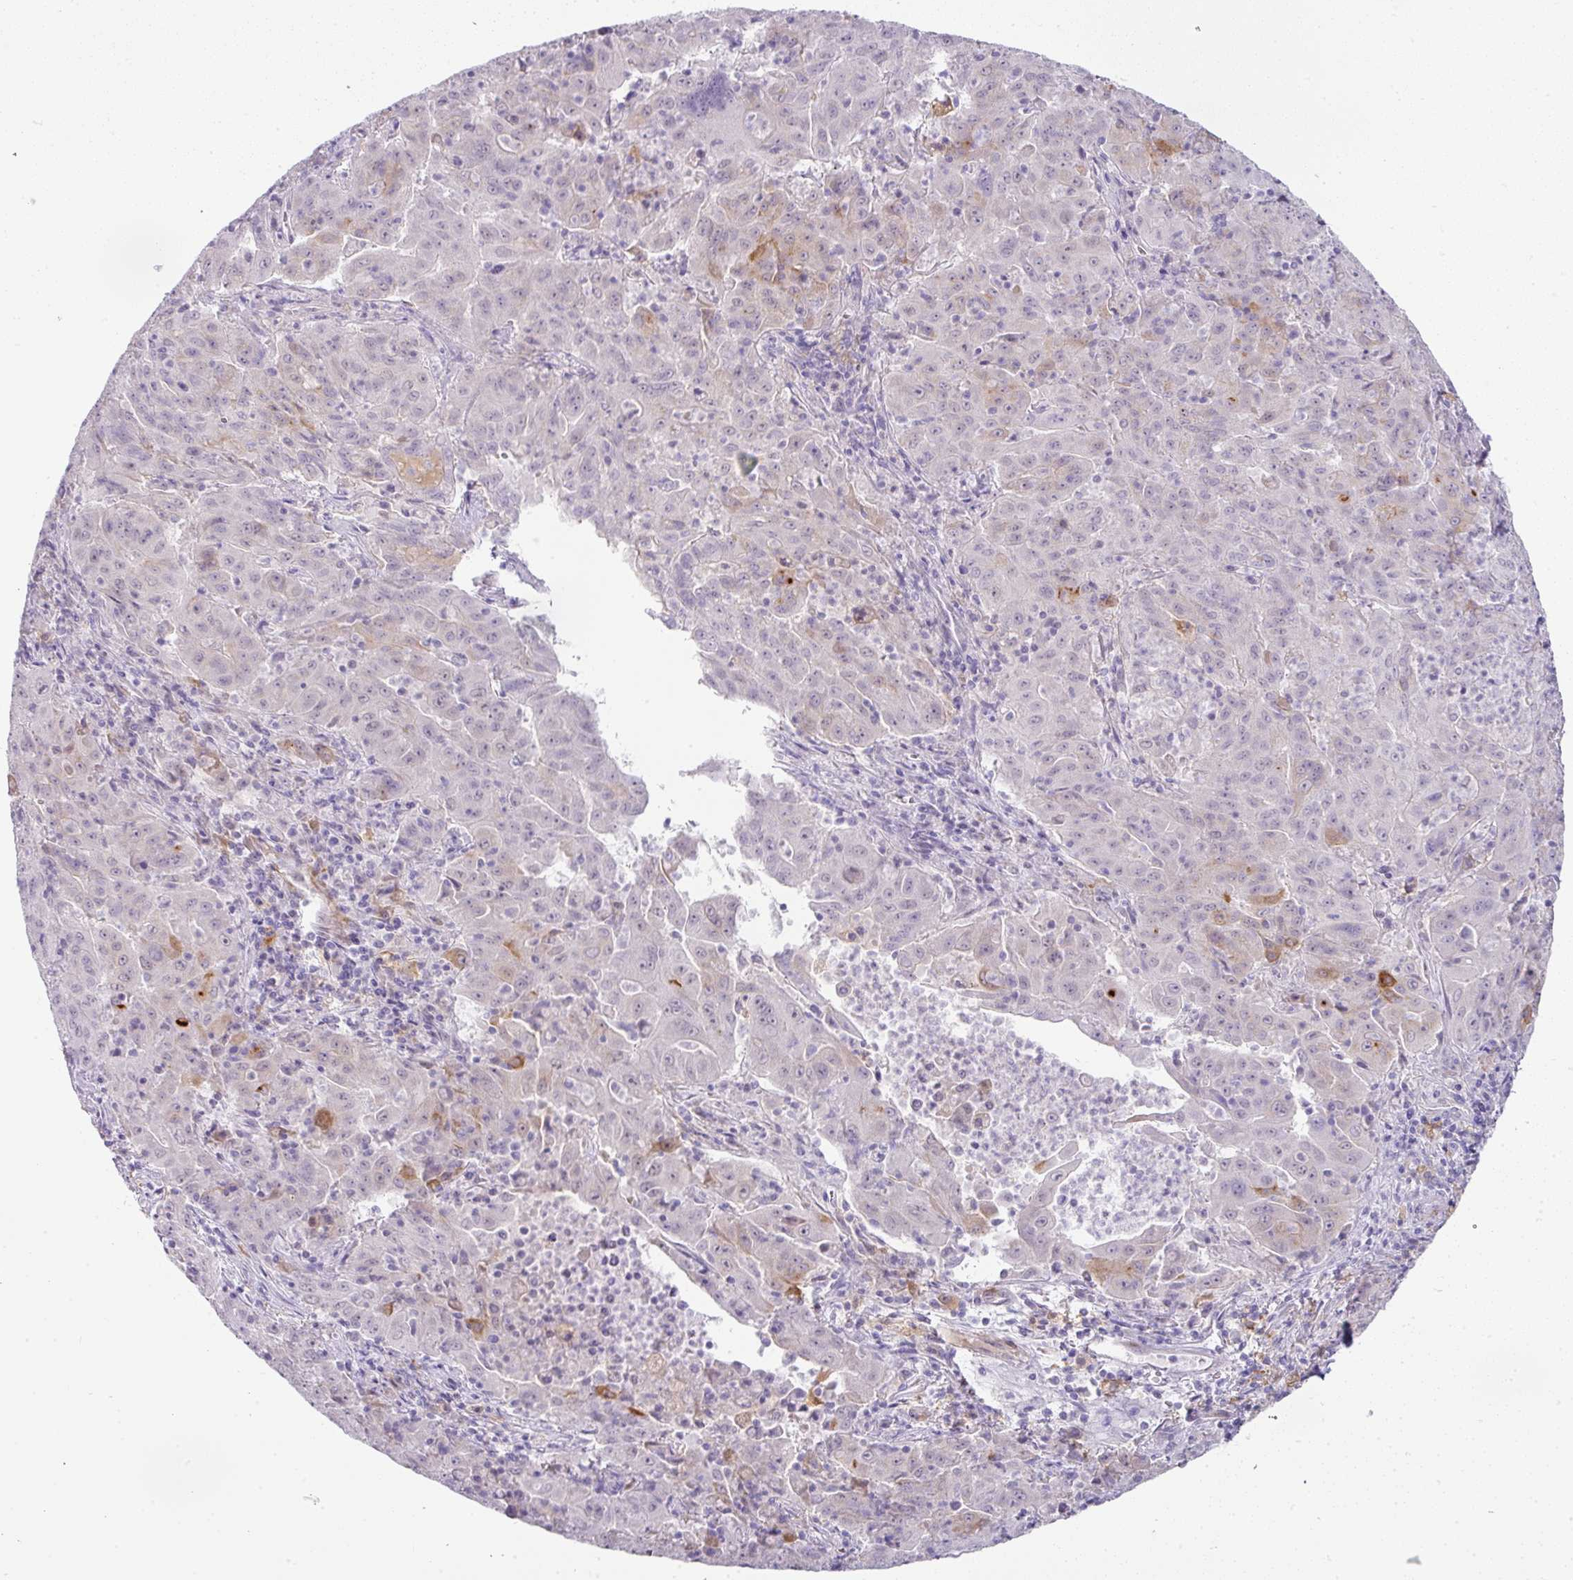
{"staining": {"intensity": "negative", "quantity": "none", "location": "none"}, "tissue": "pancreatic cancer", "cell_type": "Tumor cells", "image_type": "cancer", "snomed": [{"axis": "morphology", "description": "Adenocarcinoma, NOS"}, {"axis": "topography", "description": "Pancreas"}], "caption": "Immunohistochemistry (IHC) micrograph of neoplastic tissue: pancreatic adenocarcinoma stained with DAB shows no significant protein positivity in tumor cells.", "gene": "FGF17", "patient": {"sex": "male", "age": 63}}